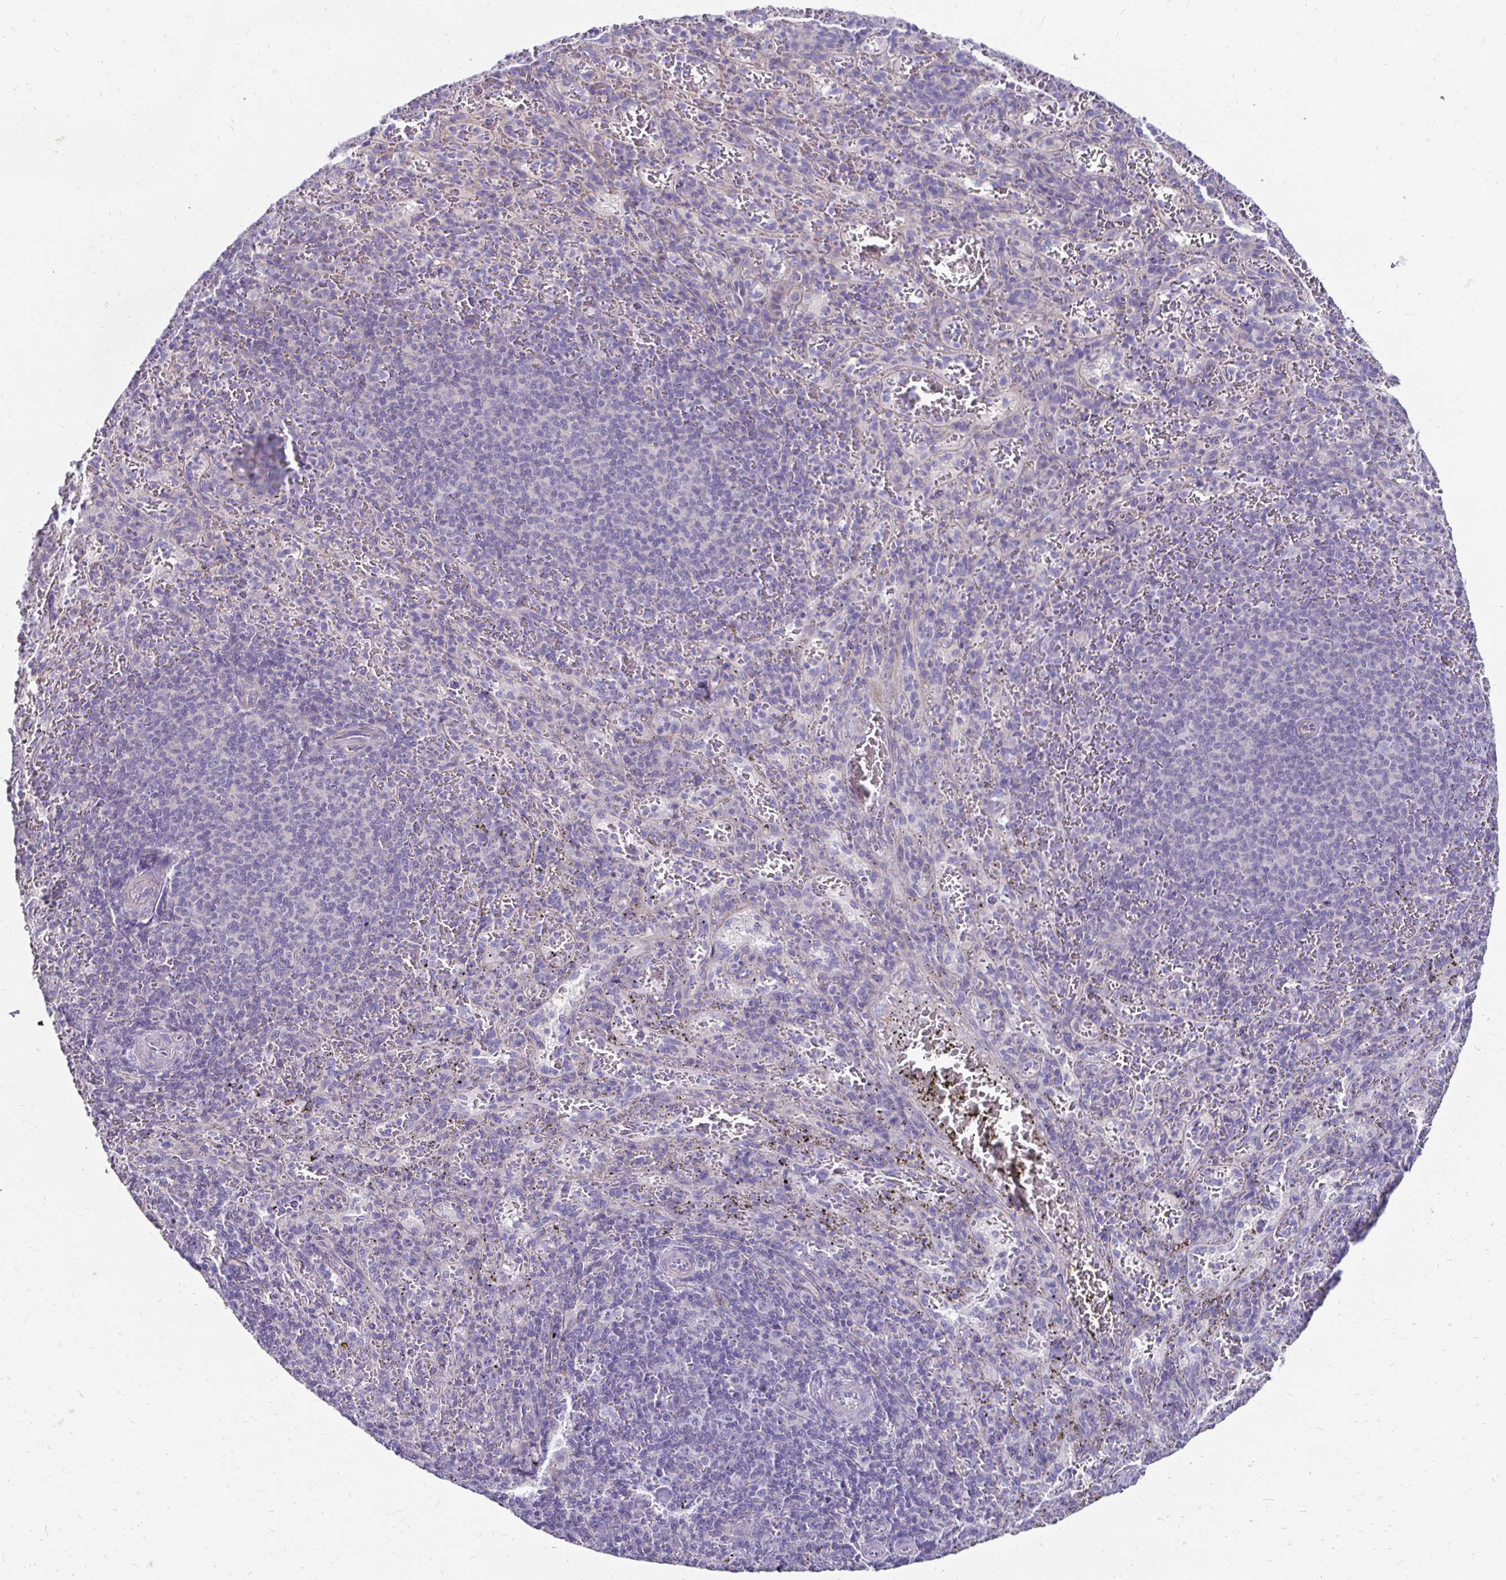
{"staining": {"intensity": "negative", "quantity": "none", "location": "none"}, "tissue": "spleen", "cell_type": "Cells in red pulp", "image_type": "normal", "snomed": [{"axis": "morphology", "description": "Normal tissue, NOS"}, {"axis": "topography", "description": "Spleen"}], "caption": "A high-resolution histopathology image shows immunohistochemistry staining of unremarkable spleen, which displays no significant positivity in cells in red pulp. (DAB (3,3'-diaminobenzidine) IHC, high magnification).", "gene": "AKAP6", "patient": {"sex": "male", "age": 57}}